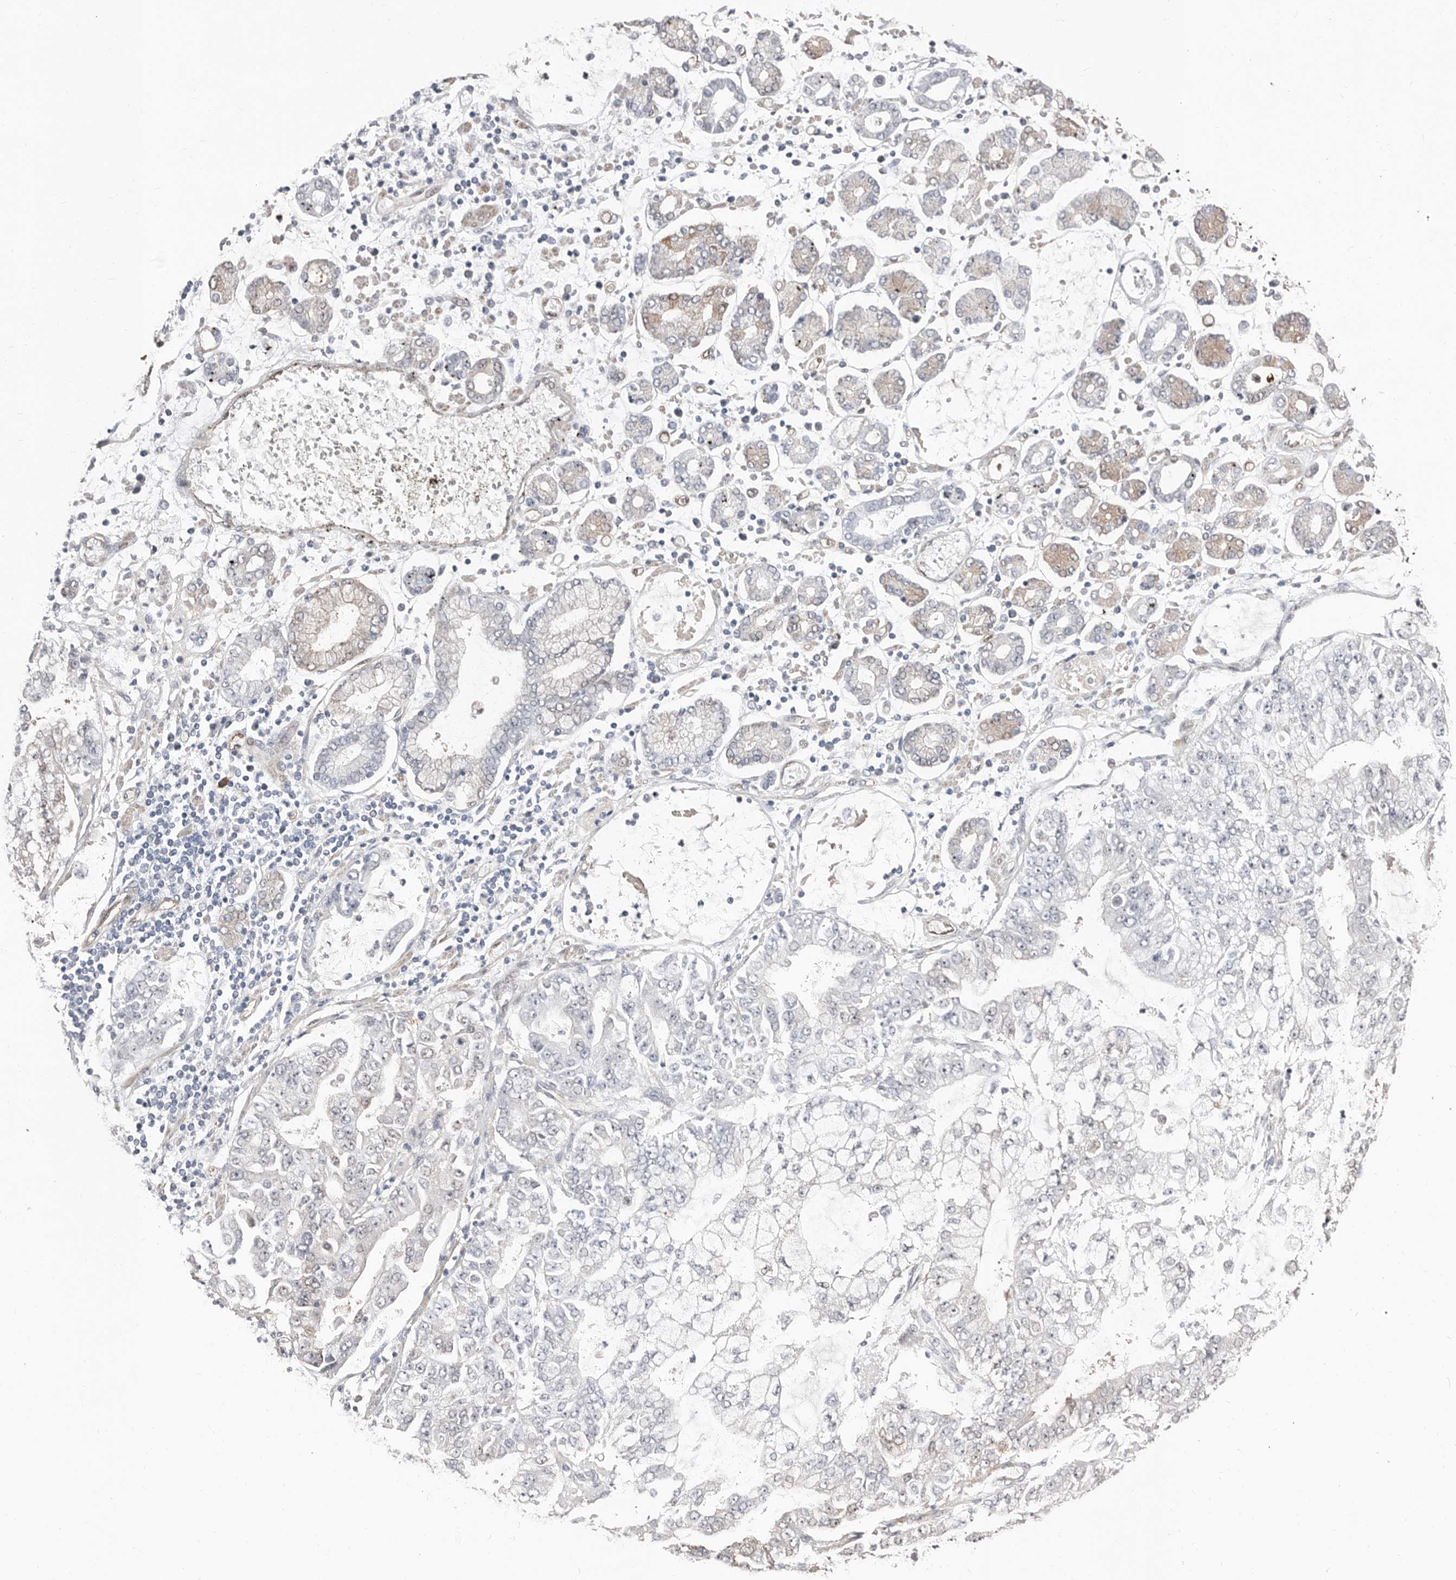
{"staining": {"intensity": "negative", "quantity": "none", "location": "none"}, "tissue": "stomach cancer", "cell_type": "Tumor cells", "image_type": "cancer", "snomed": [{"axis": "morphology", "description": "Adenocarcinoma, NOS"}, {"axis": "topography", "description": "Stomach"}], "caption": "Stomach cancer was stained to show a protein in brown. There is no significant staining in tumor cells.", "gene": "ASRGL1", "patient": {"sex": "male", "age": 76}}